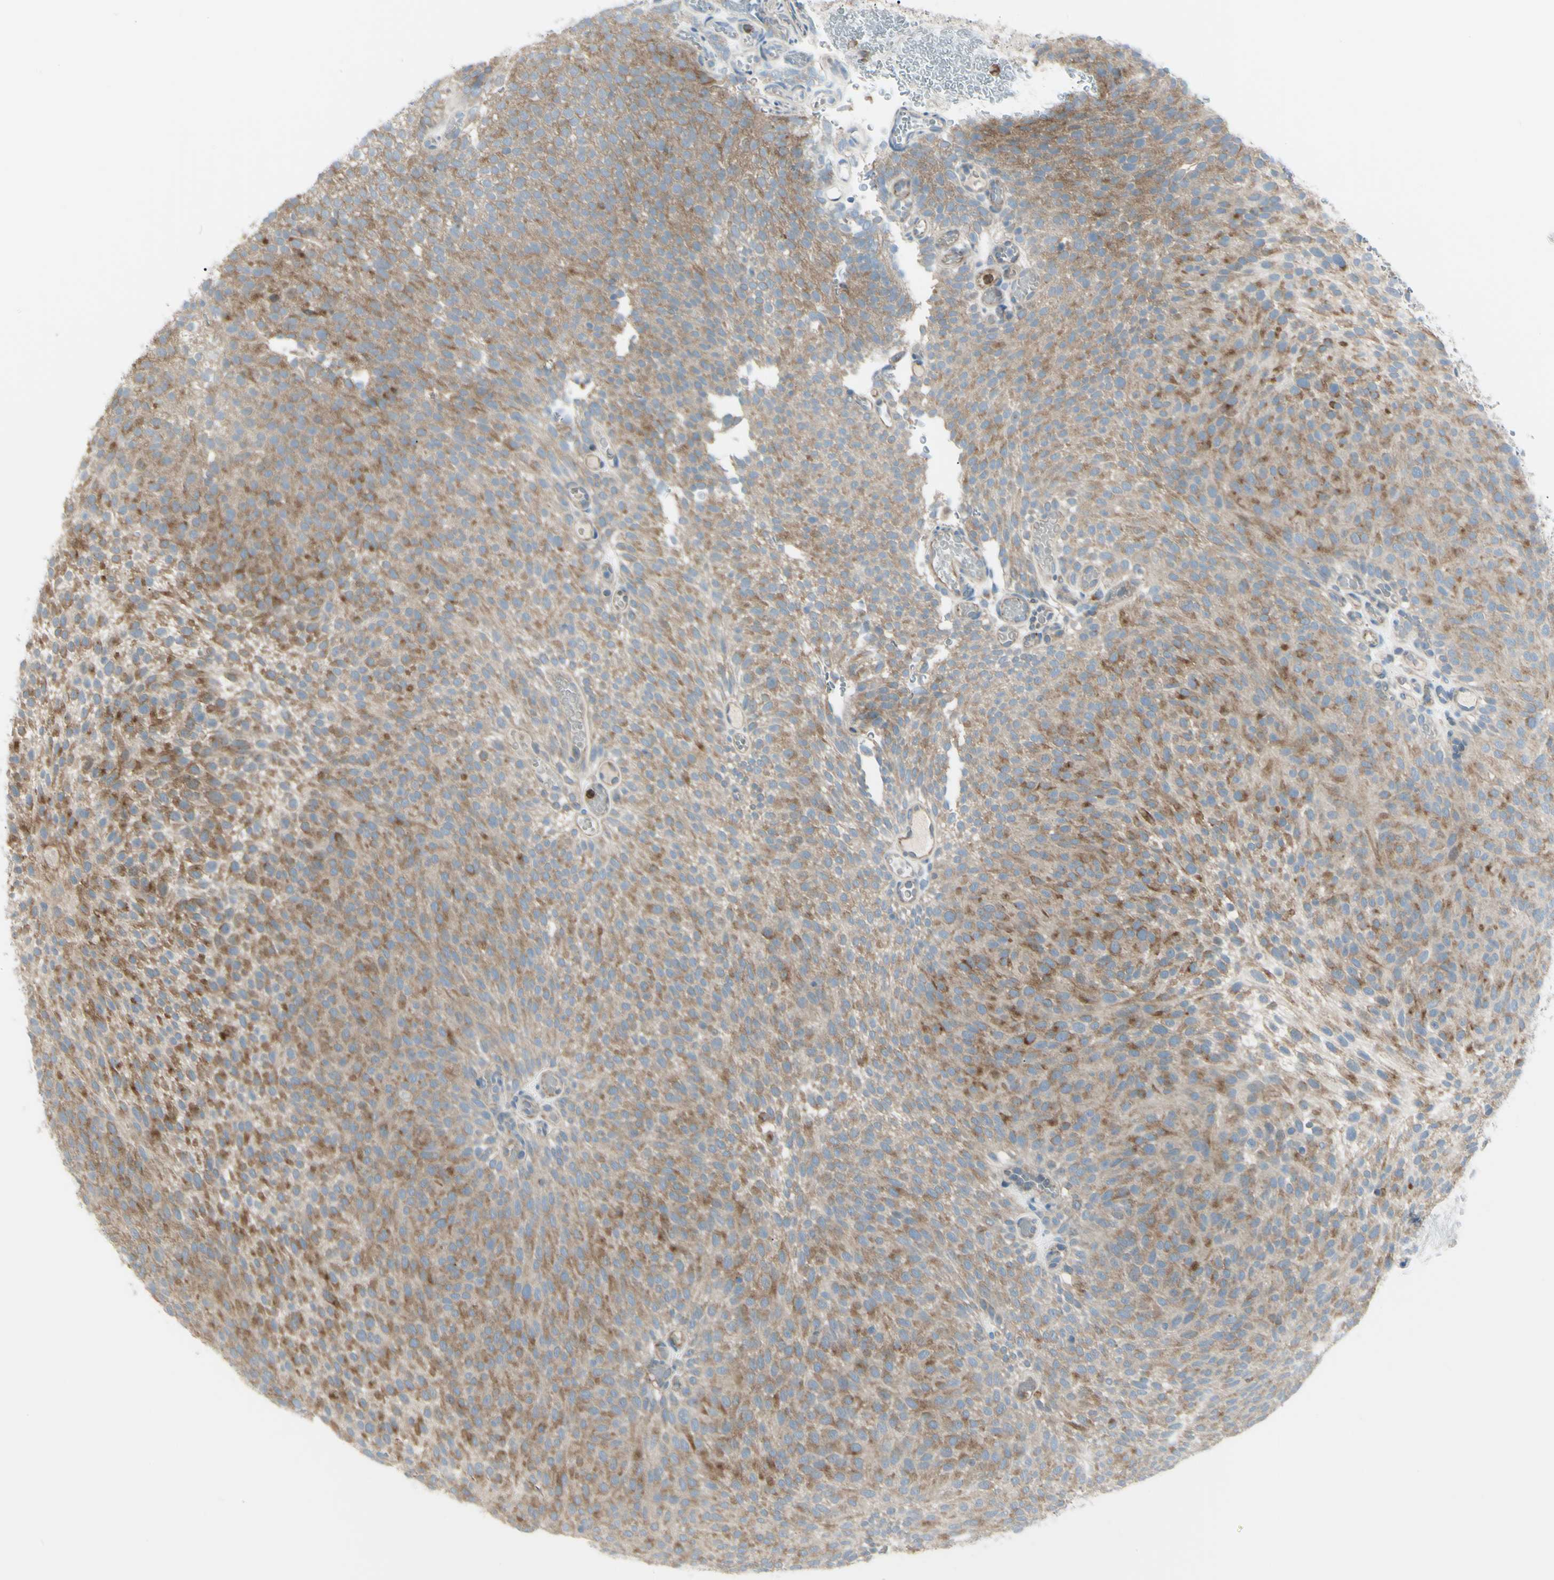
{"staining": {"intensity": "strong", "quantity": ">75%", "location": "cytoplasmic/membranous"}, "tissue": "urothelial cancer", "cell_type": "Tumor cells", "image_type": "cancer", "snomed": [{"axis": "morphology", "description": "Urothelial carcinoma, Low grade"}, {"axis": "topography", "description": "Urinary bladder"}], "caption": "Immunohistochemistry staining of urothelial cancer, which reveals high levels of strong cytoplasmic/membranous staining in about >75% of tumor cells indicating strong cytoplasmic/membranous protein positivity. The staining was performed using DAB (3,3'-diaminobenzidine) (brown) for protein detection and nuclei were counterstained in hematoxylin (blue).", "gene": "LMTK2", "patient": {"sex": "male", "age": 78}}